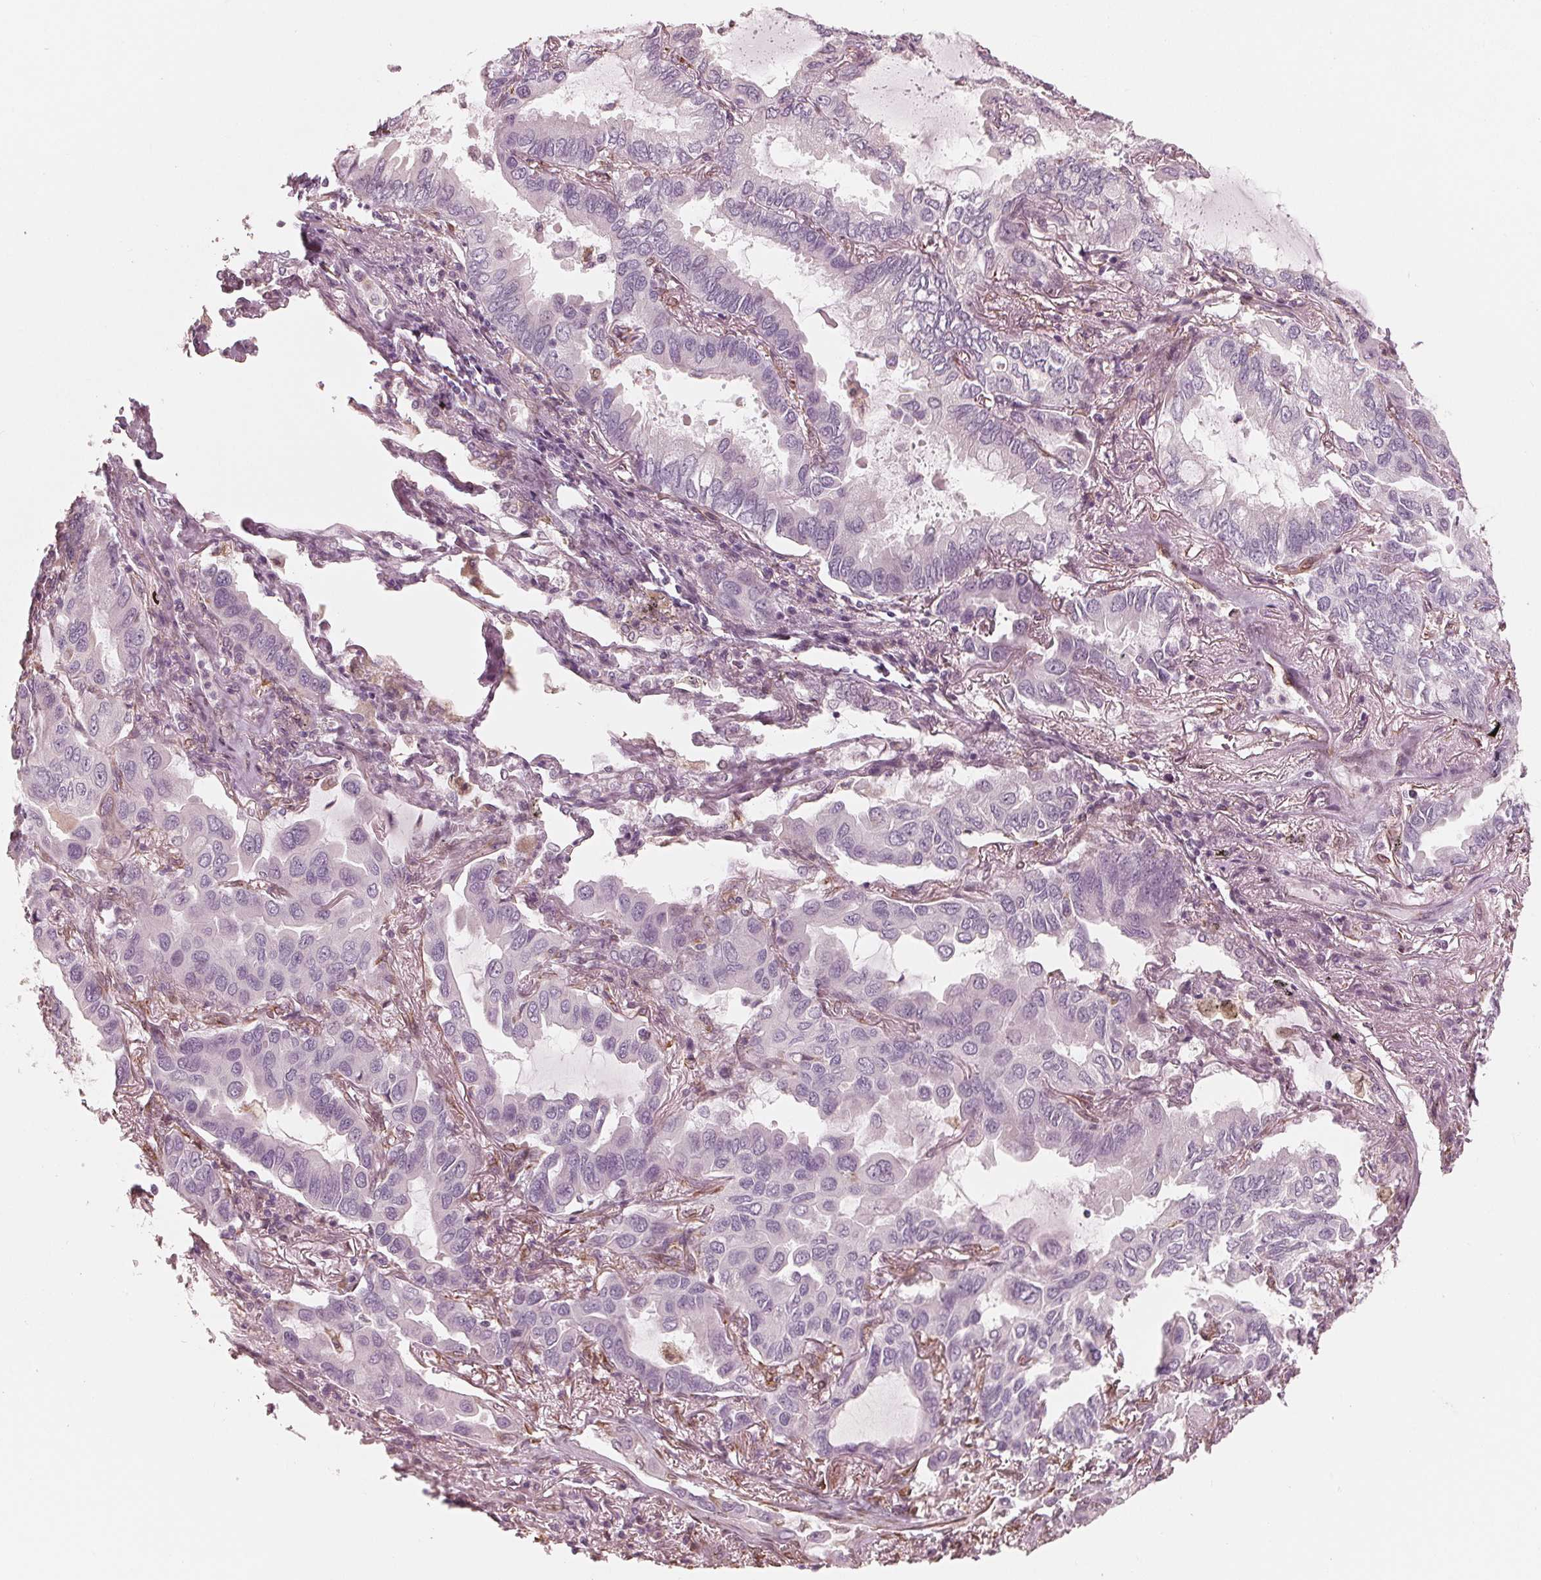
{"staining": {"intensity": "negative", "quantity": "none", "location": "none"}, "tissue": "lung cancer", "cell_type": "Tumor cells", "image_type": "cancer", "snomed": [{"axis": "morphology", "description": "Adenocarcinoma, NOS"}, {"axis": "topography", "description": "Lung"}], "caption": "This is a image of immunohistochemistry staining of lung cancer, which shows no staining in tumor cells.", "gene": "IKBIP", "patient": {"sex": "male", "age": 64}}